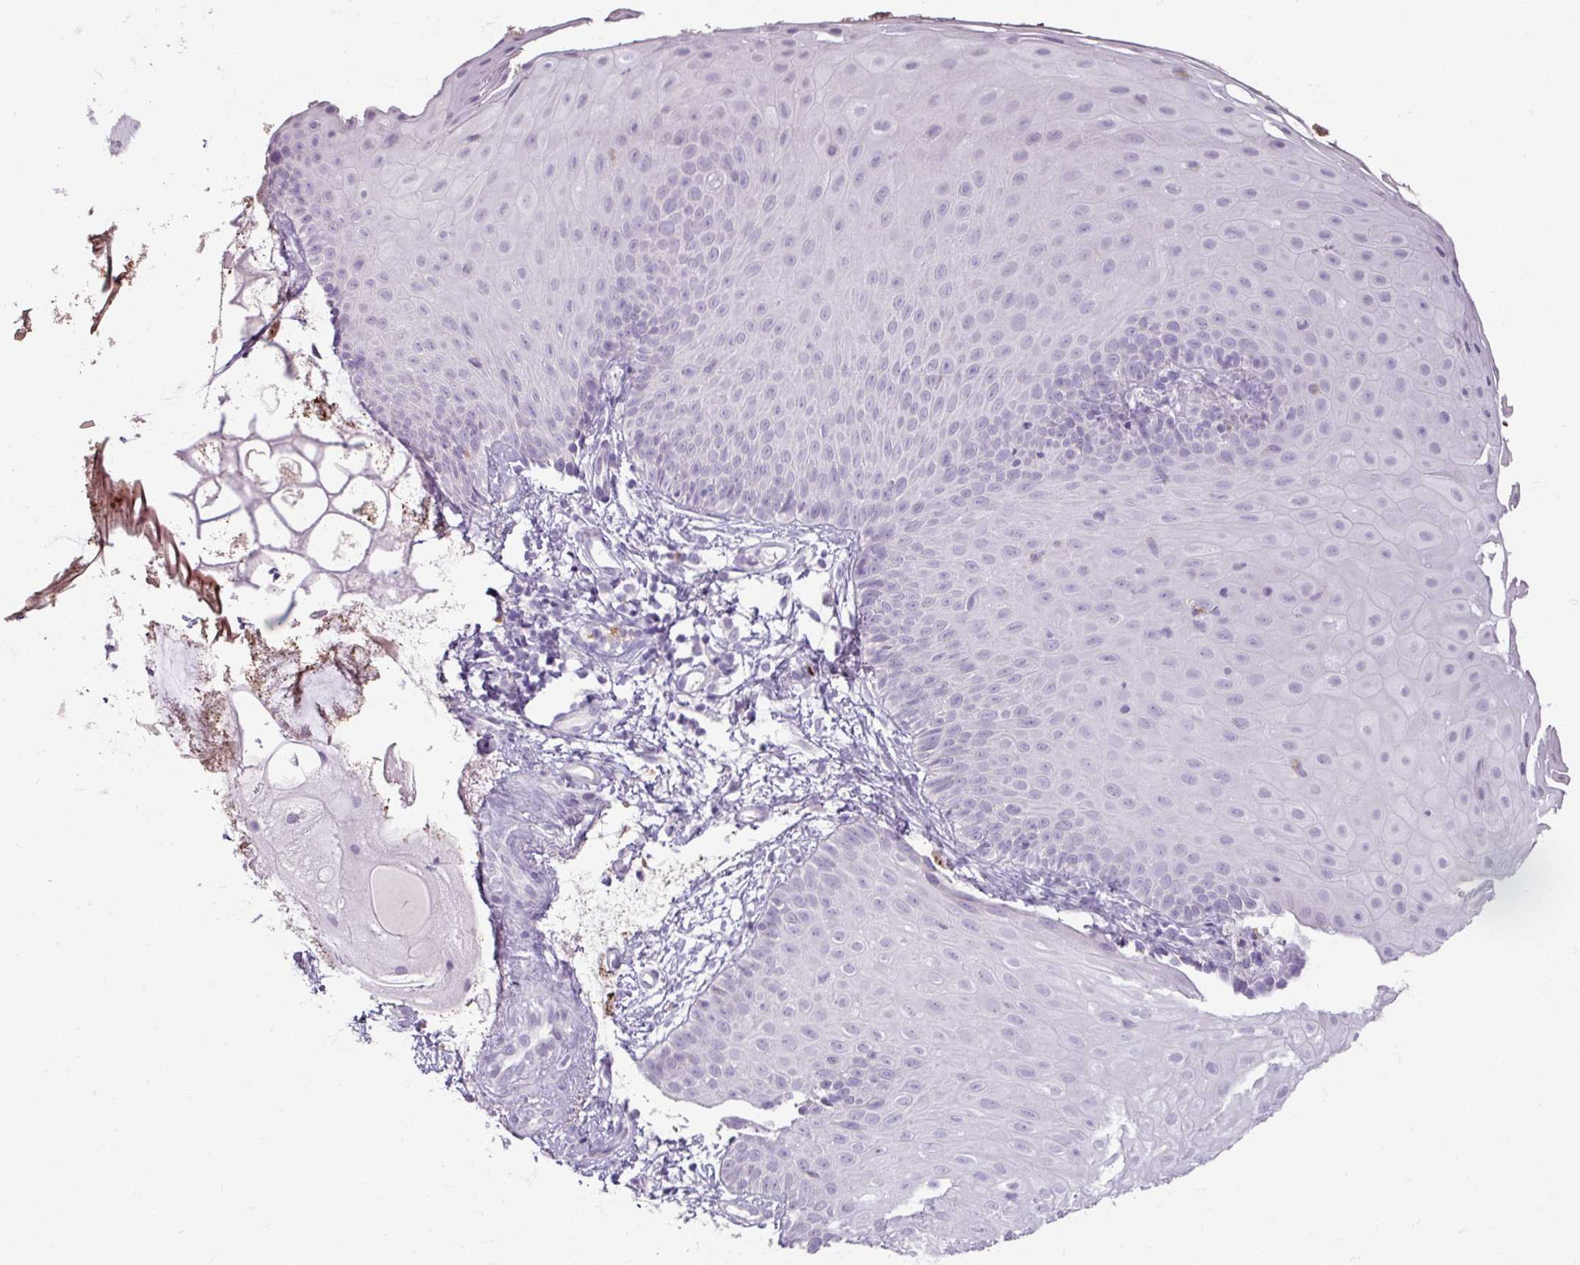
{"staining": {"intensity": "negative", "quantity": "none", "location": "none"}, "tissue": "skin", "cell_type": "Epidermal cells", "image_type": "normal", "snomed": [{"axis": "morphology", "description": "Normal tissue, NOS"}, {"axis": "topography", "description": "Anal"}], "caption": "This micrograph is of unremarkable skin stained with IHC to label a protein in brown with the nuclei are counter-stained blue. There is no expression in epidermal cells.", "gene": "SLC27A5", "patient": {"sex": "male", "age": 80}}